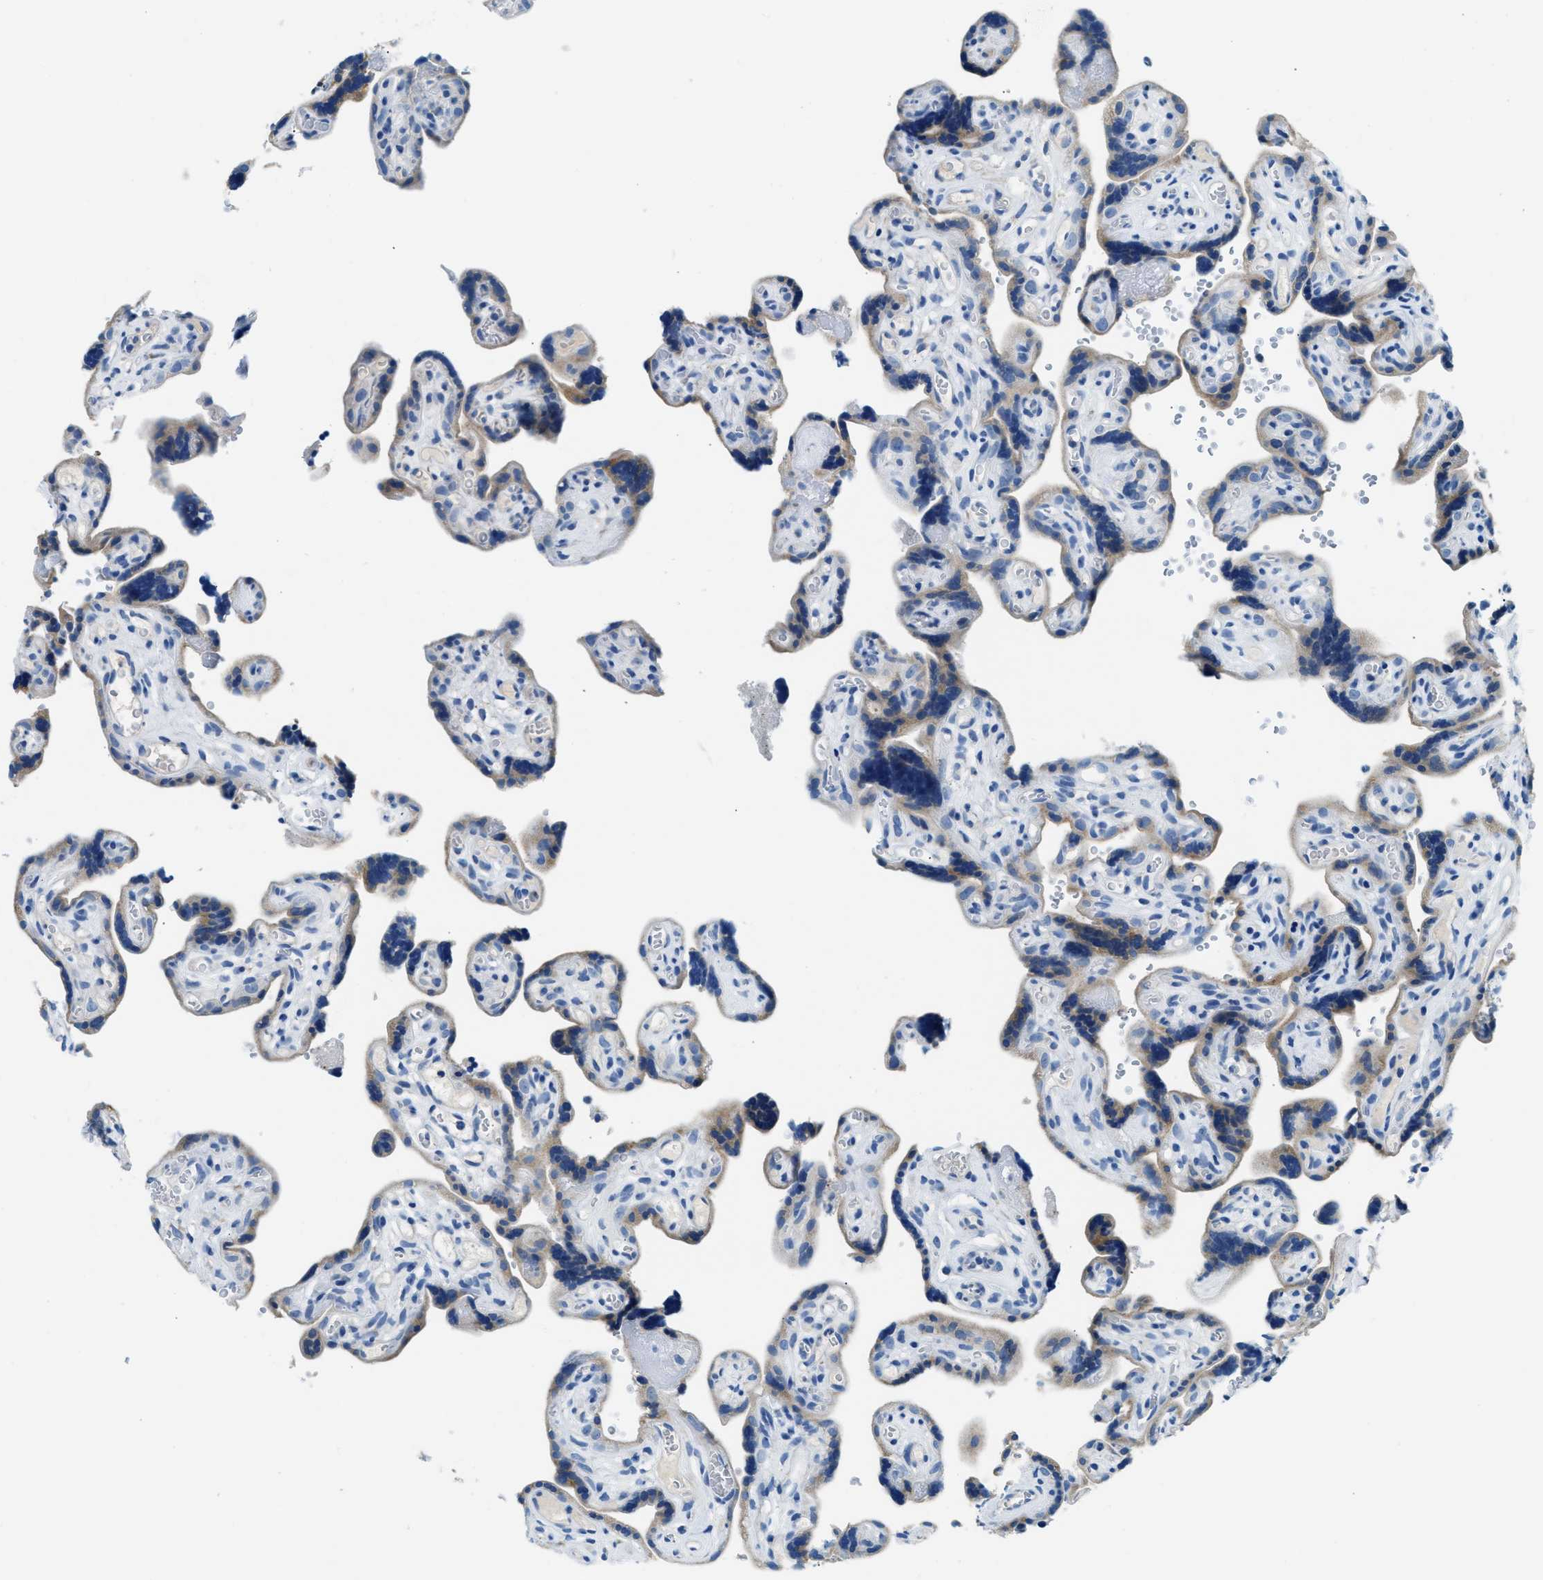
{"staining": {"intensity": "weak", "quantity": "25%-75%", "location": "cytoplasmic/membranous"}, "tissue": "placenta", "cell_type": "Decidual cells", "image_type": "normal", "snomed": [{"axis": "morphology", "description": "Normal tissue, NOS"}, {"axis": "topography", "description": "Placenta"}], "caption": "Protein staining of benign placenta exhibits weak cytoplasmic/membranous expression in approximately 25%-75% of decidual cells.", "gene": "CLDN18", "patient": {"sex": "female", "age": 30}}